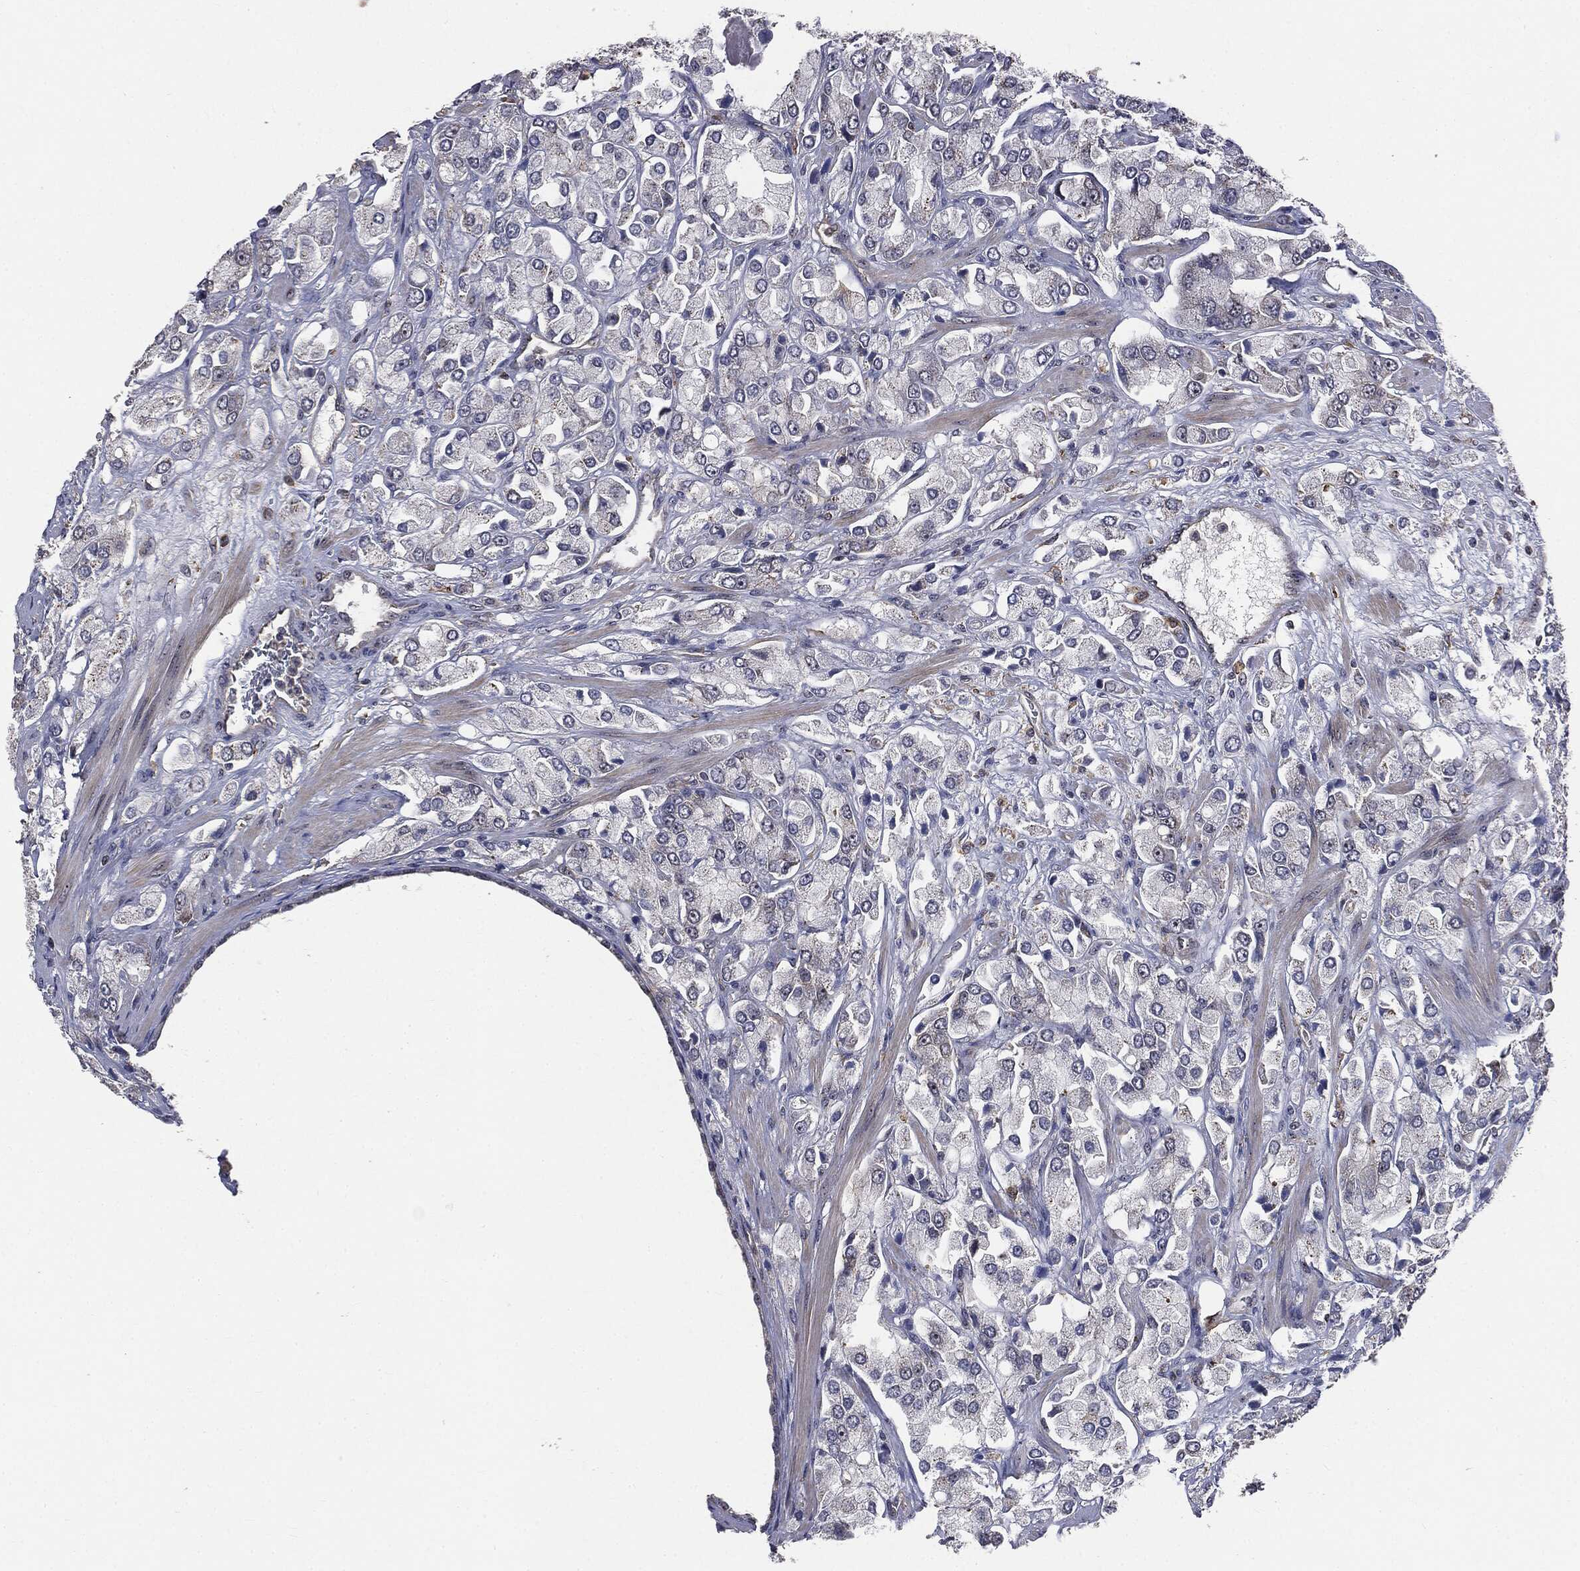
{"staining": {"intensity": "negative", "quantity": "none", "location": "none"}, "tissue": "prostate cancer", "cell_type": "Tumor cells", "image_type": "cancer", "snomed": [{"axis": "morphology", "description": "Adenocarcinoma, NOS"}, {"axis": "topography", "description": "Prostate and seminal vesicle, NOS"}, {"axis": "topography", "description": "Prostate"}], "caption": "IHC of human prostate cancer (adenocarcinoma) demonstrates no expression in tumor cells. Brightfield microscopy of immunohistochemistry (IHC) stained with DAB (3,3'-diaminobenzidine) (brown) and hematoxylin (blue), captured at high magnification.", "gene": "TRMT1L", "patient": {"sex": "male", "age": 64}}